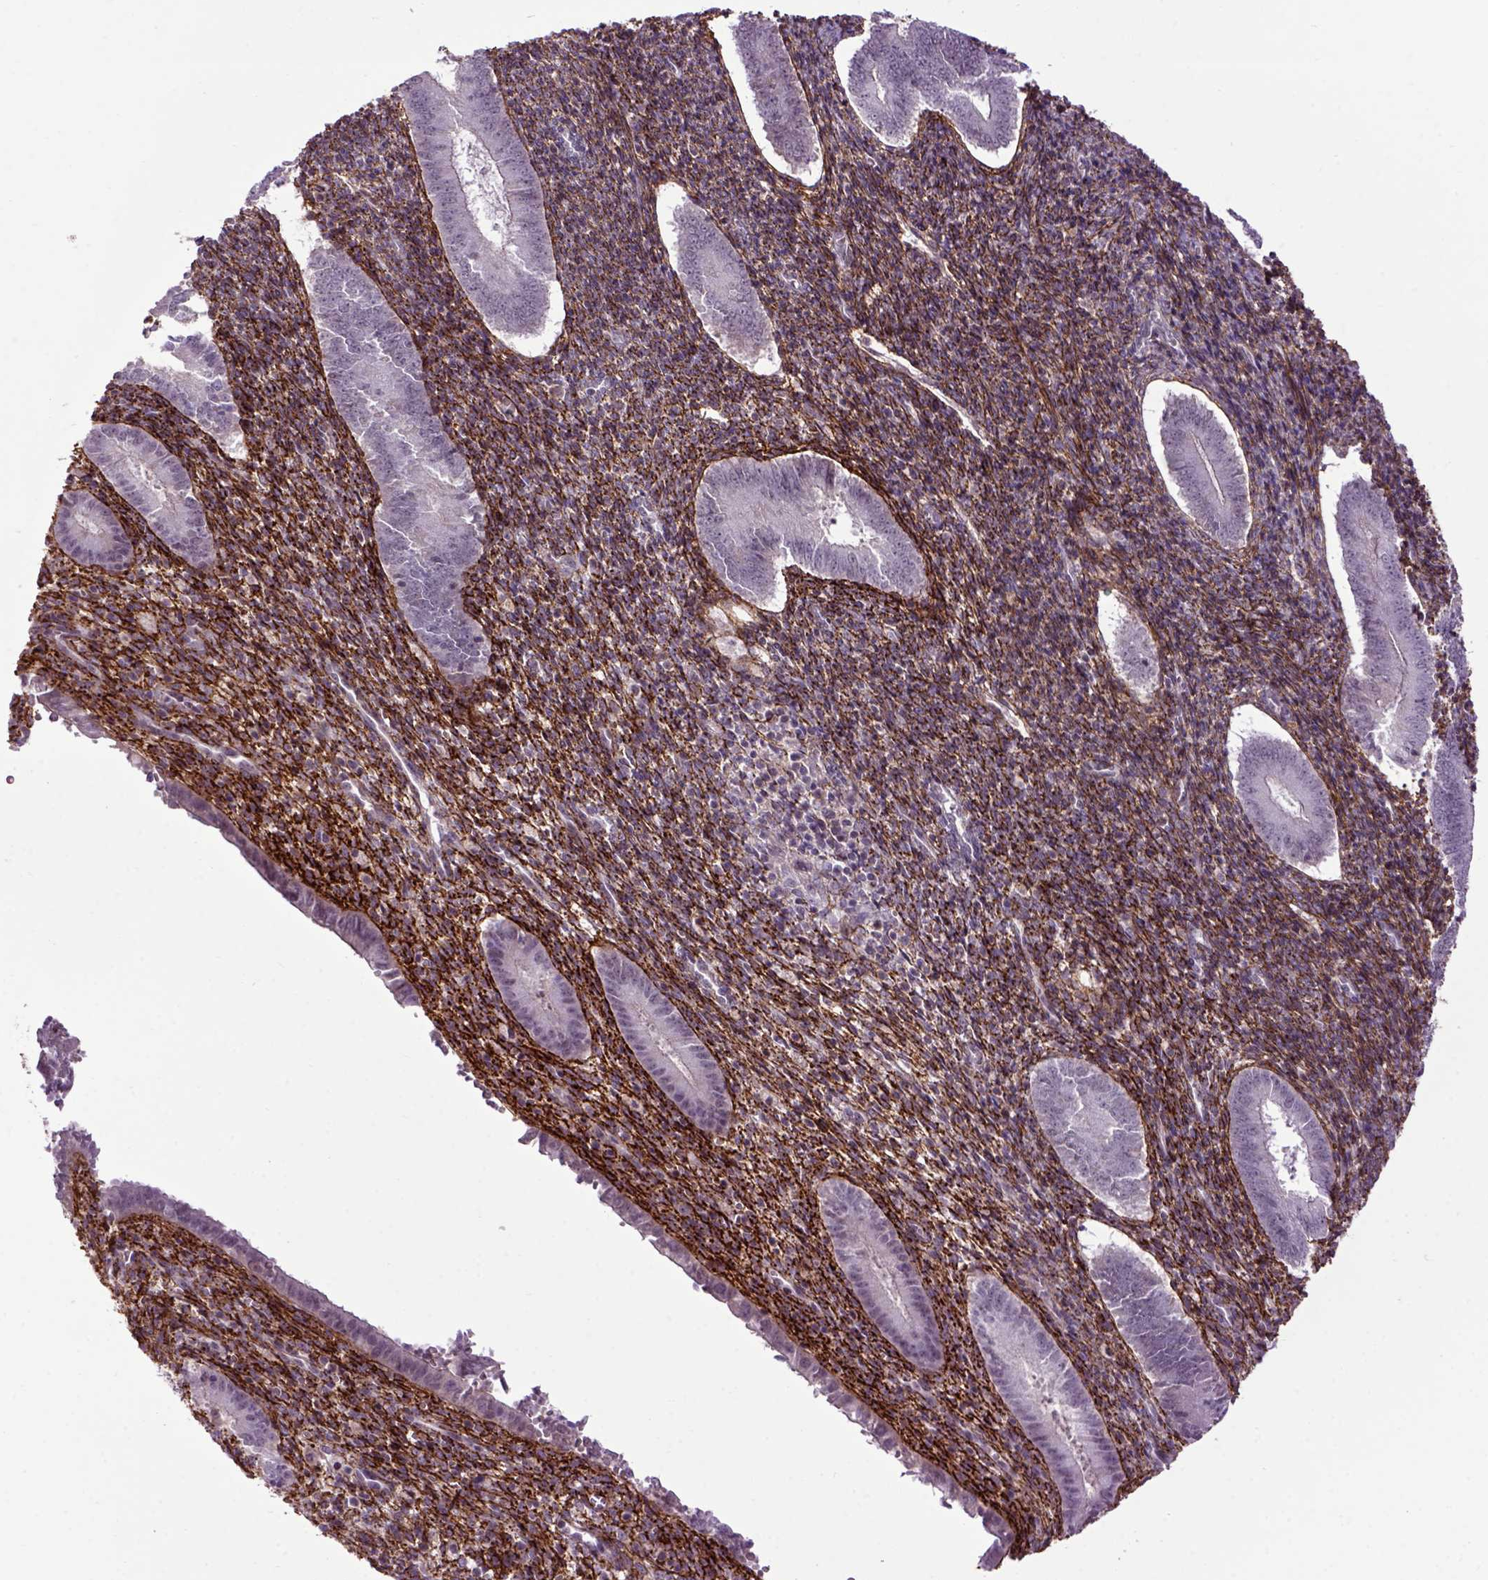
{"staining": {"intensity": "strong", "quantity": "25%-75%", "location": "cytoplasmic/membranous"}, "tissue": "endometrium", "cell_type": "Cells in endometrial stroma", "image_type": "normal", "snomed": [{"axis": "morphology", "description": "Normal tissue, NOS"}, {"axis": "topography", "description": "Endometrium"}], "caption": "Immunohistochemical staining of unremarkable endometrium exhibits 25%-75% levels of strong cytoplasmic/membranous protein expression in about 25%-75% of cells in endometrial stroma. Ihc stains the protein in brown and the nuclei are stained blue.", "gene": "EMILIN3", "patient": {"sex": "female", "age": 25}}